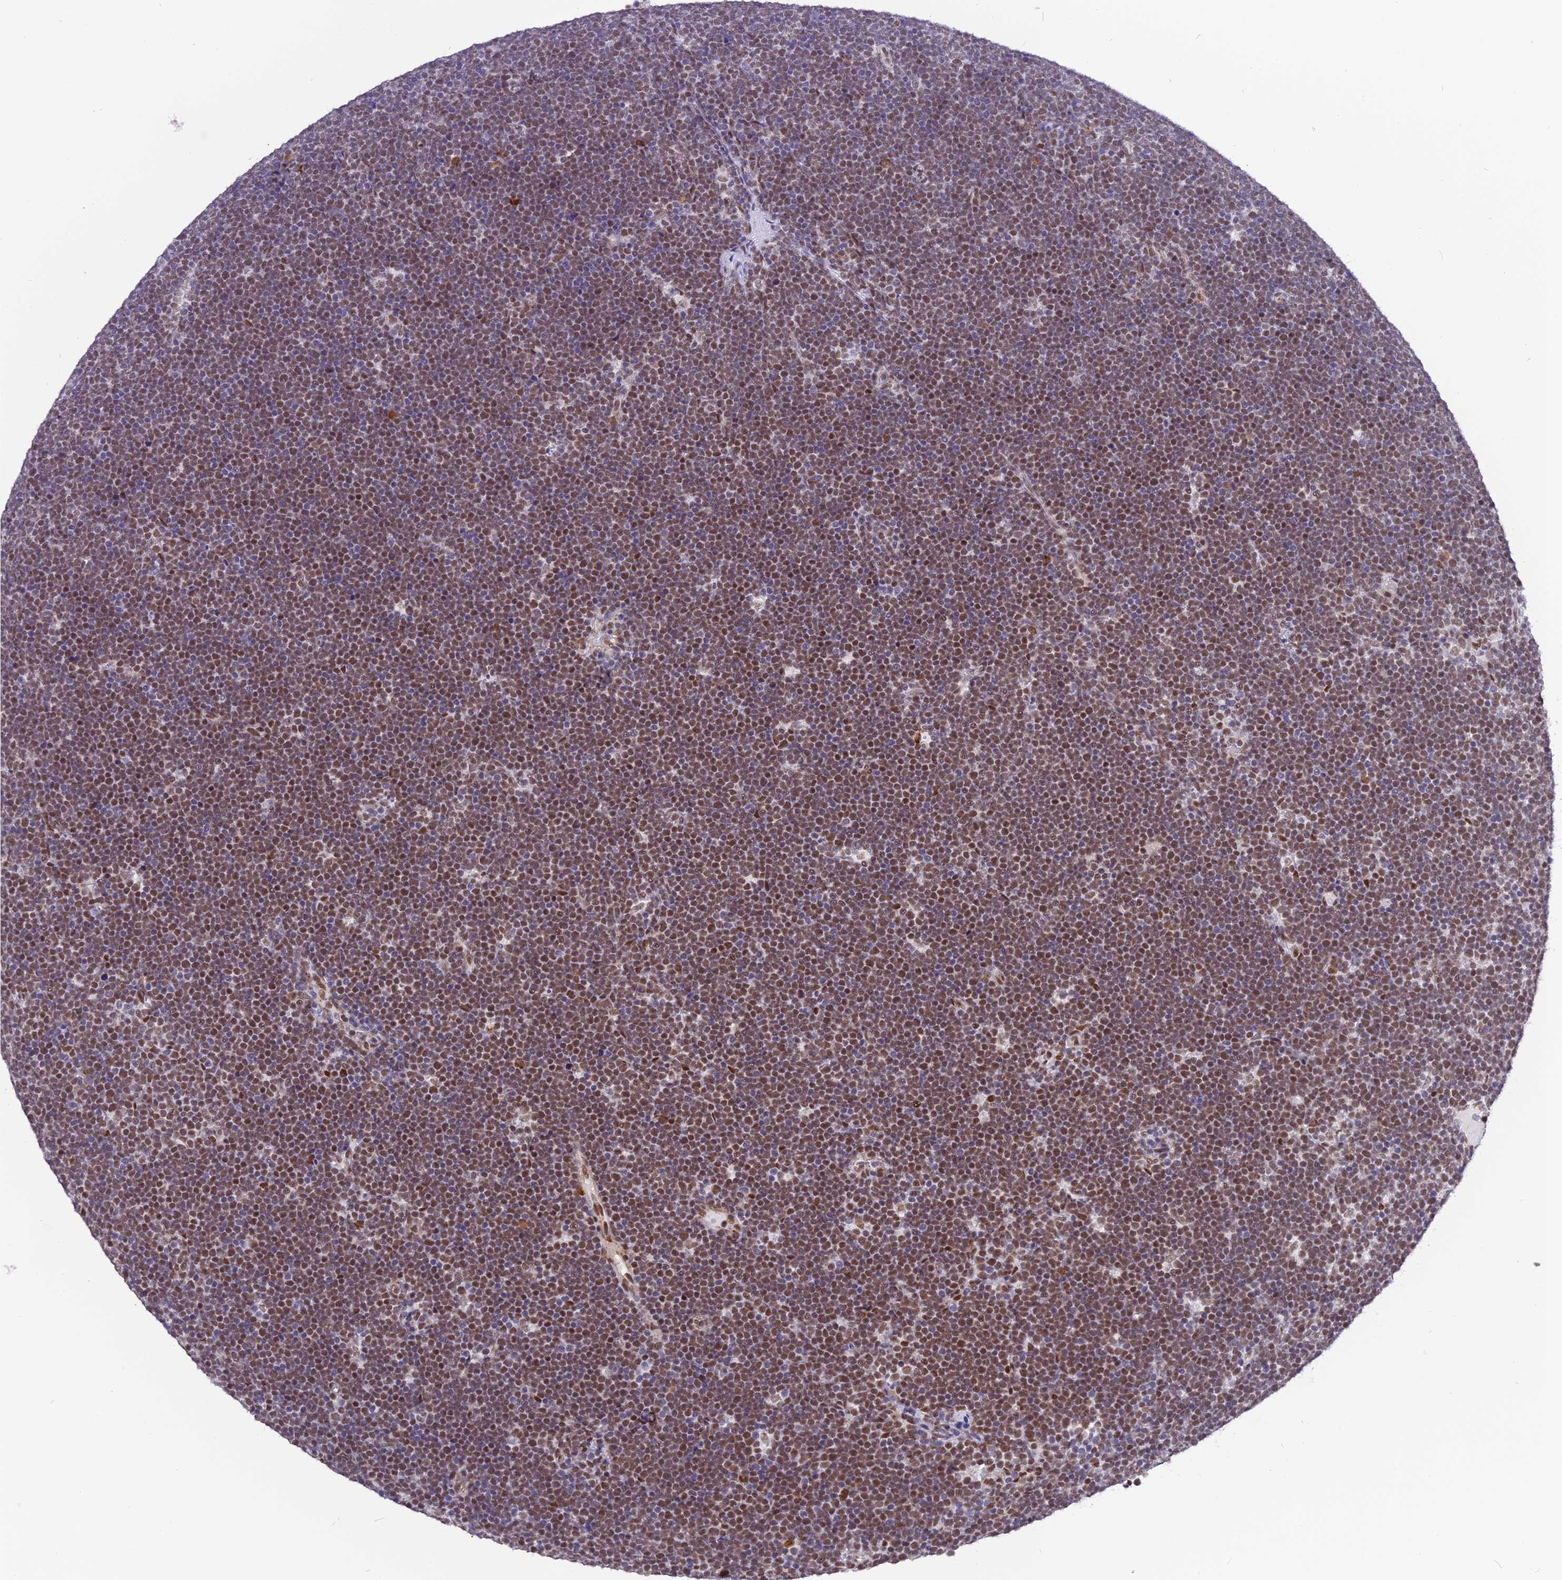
{"staining": {"intensity": "moderate", "quantity": ">75%", "location": "nuclear"}, "tissue": "lymphoma", "cell_type": "Tumor cells", "image_type": "cancer", "snomed": [{"axis": "morphology", "description": "Malignant lymphoma, non-Hodgkin's type, High grade"}, {"axis": "topography", "description": "Lymph node"}], "caption": "Protein staining of malignant lymphoma, non-Hodgkin's type (high-grade) tissue reveals moderate nuclear positivity in approximately >75% of tumor cells.", "gene": "IRF2BP1", "patient": {"sex": "male", "age": 13}}